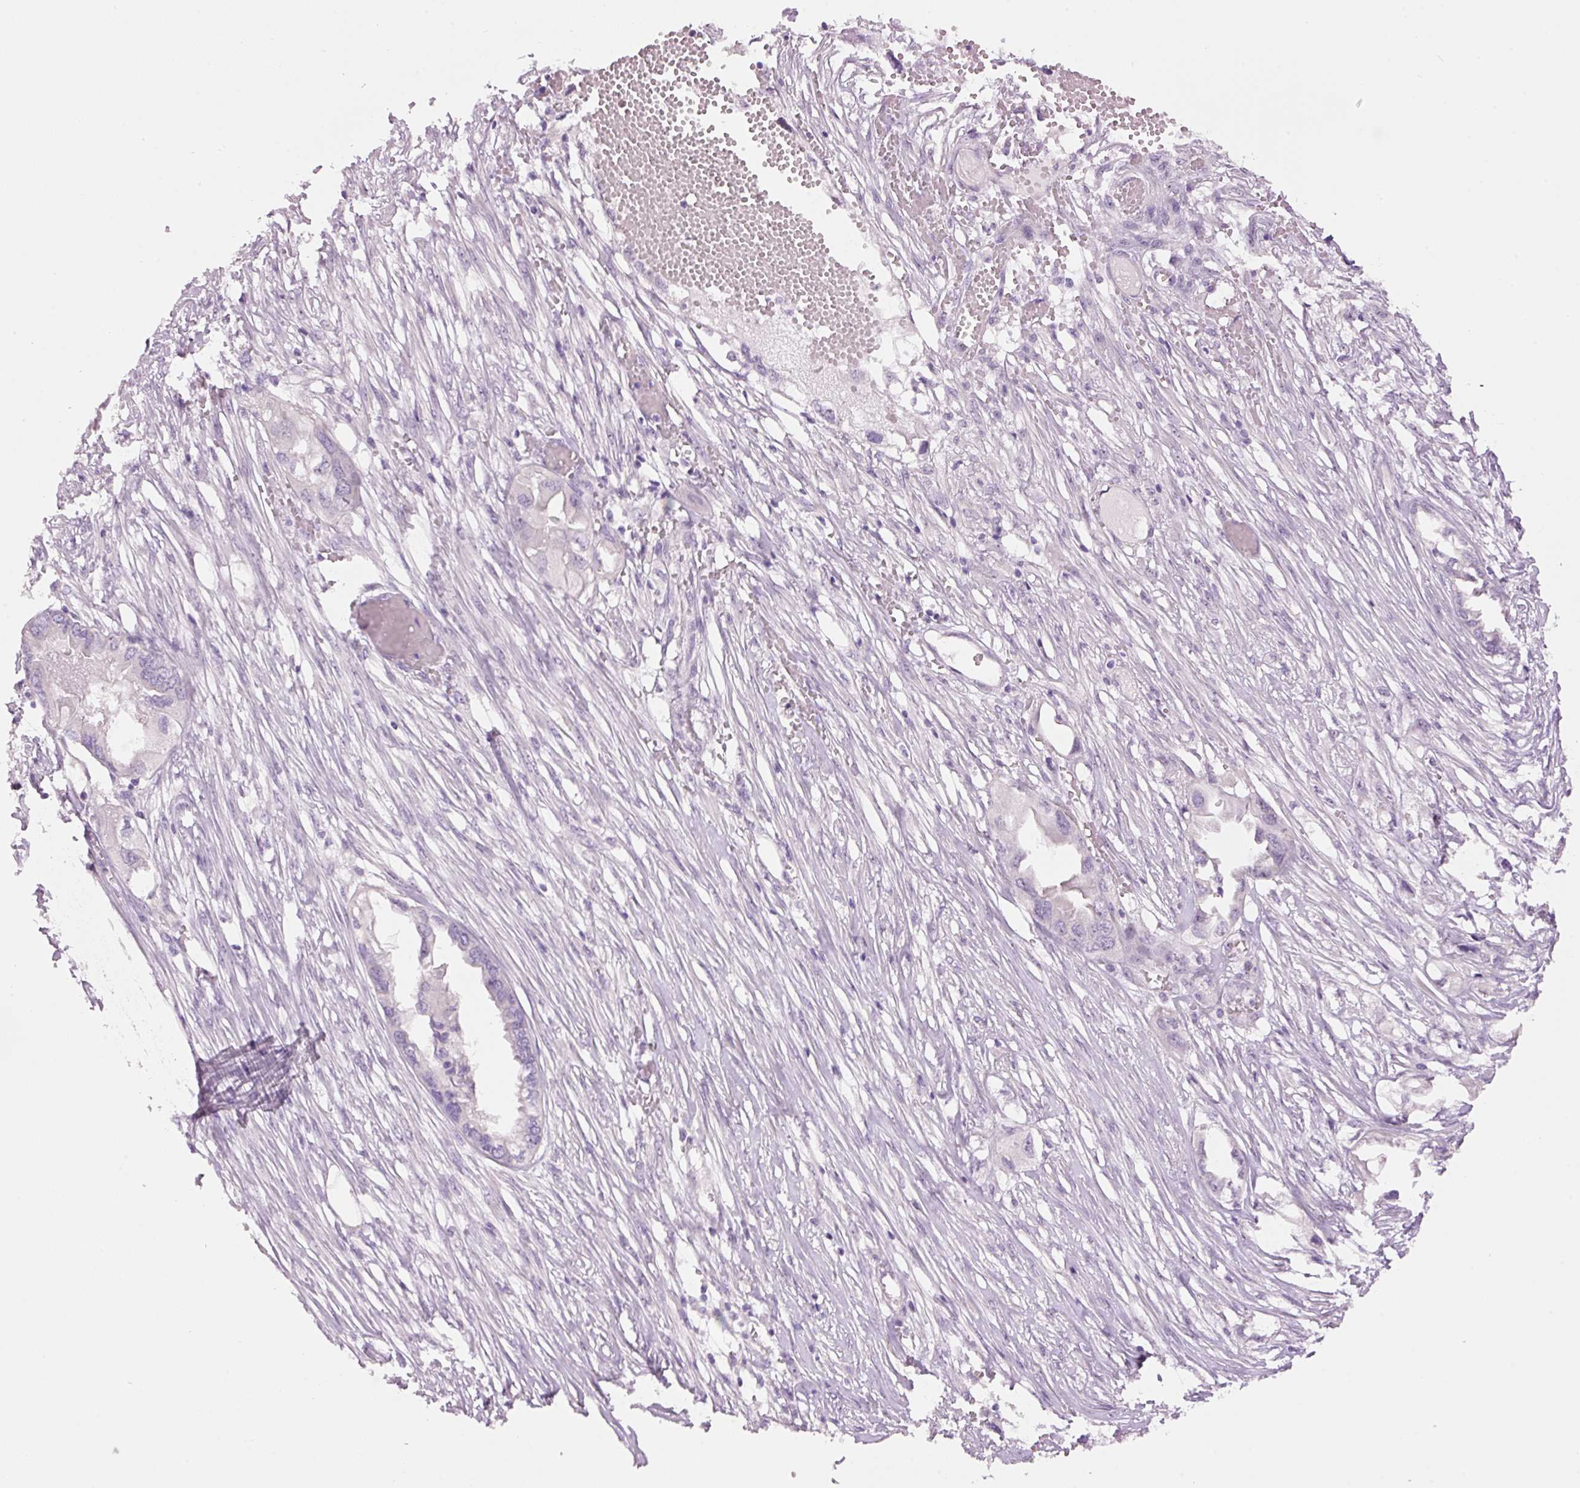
{"staining": {"intensity": "negative", "quantity": "none", "location": "none"}, "tissue": "endometrial cancer", "cell_type": "Tumor cells", "image_type": "cancer", "snomed": [{"axis": "morphology", "description": "Adenocarcinoma, NOS"}, {"axis": "morphology", "description": "Adenocarcinoma, metastatic, NOS"}, {"axis": "topography", "description": "Adipose tissue"}, {"axis": "topography", "description": "Endometrium"}], "caption": "A high-resolution histopathology image shows immunohistochemistry staining of endometrial metastatic adenocarcinoma, which shows no significant expression in tumor cells.", "gene": "GCG", "patient": {"sex": "female", "age": 67}}